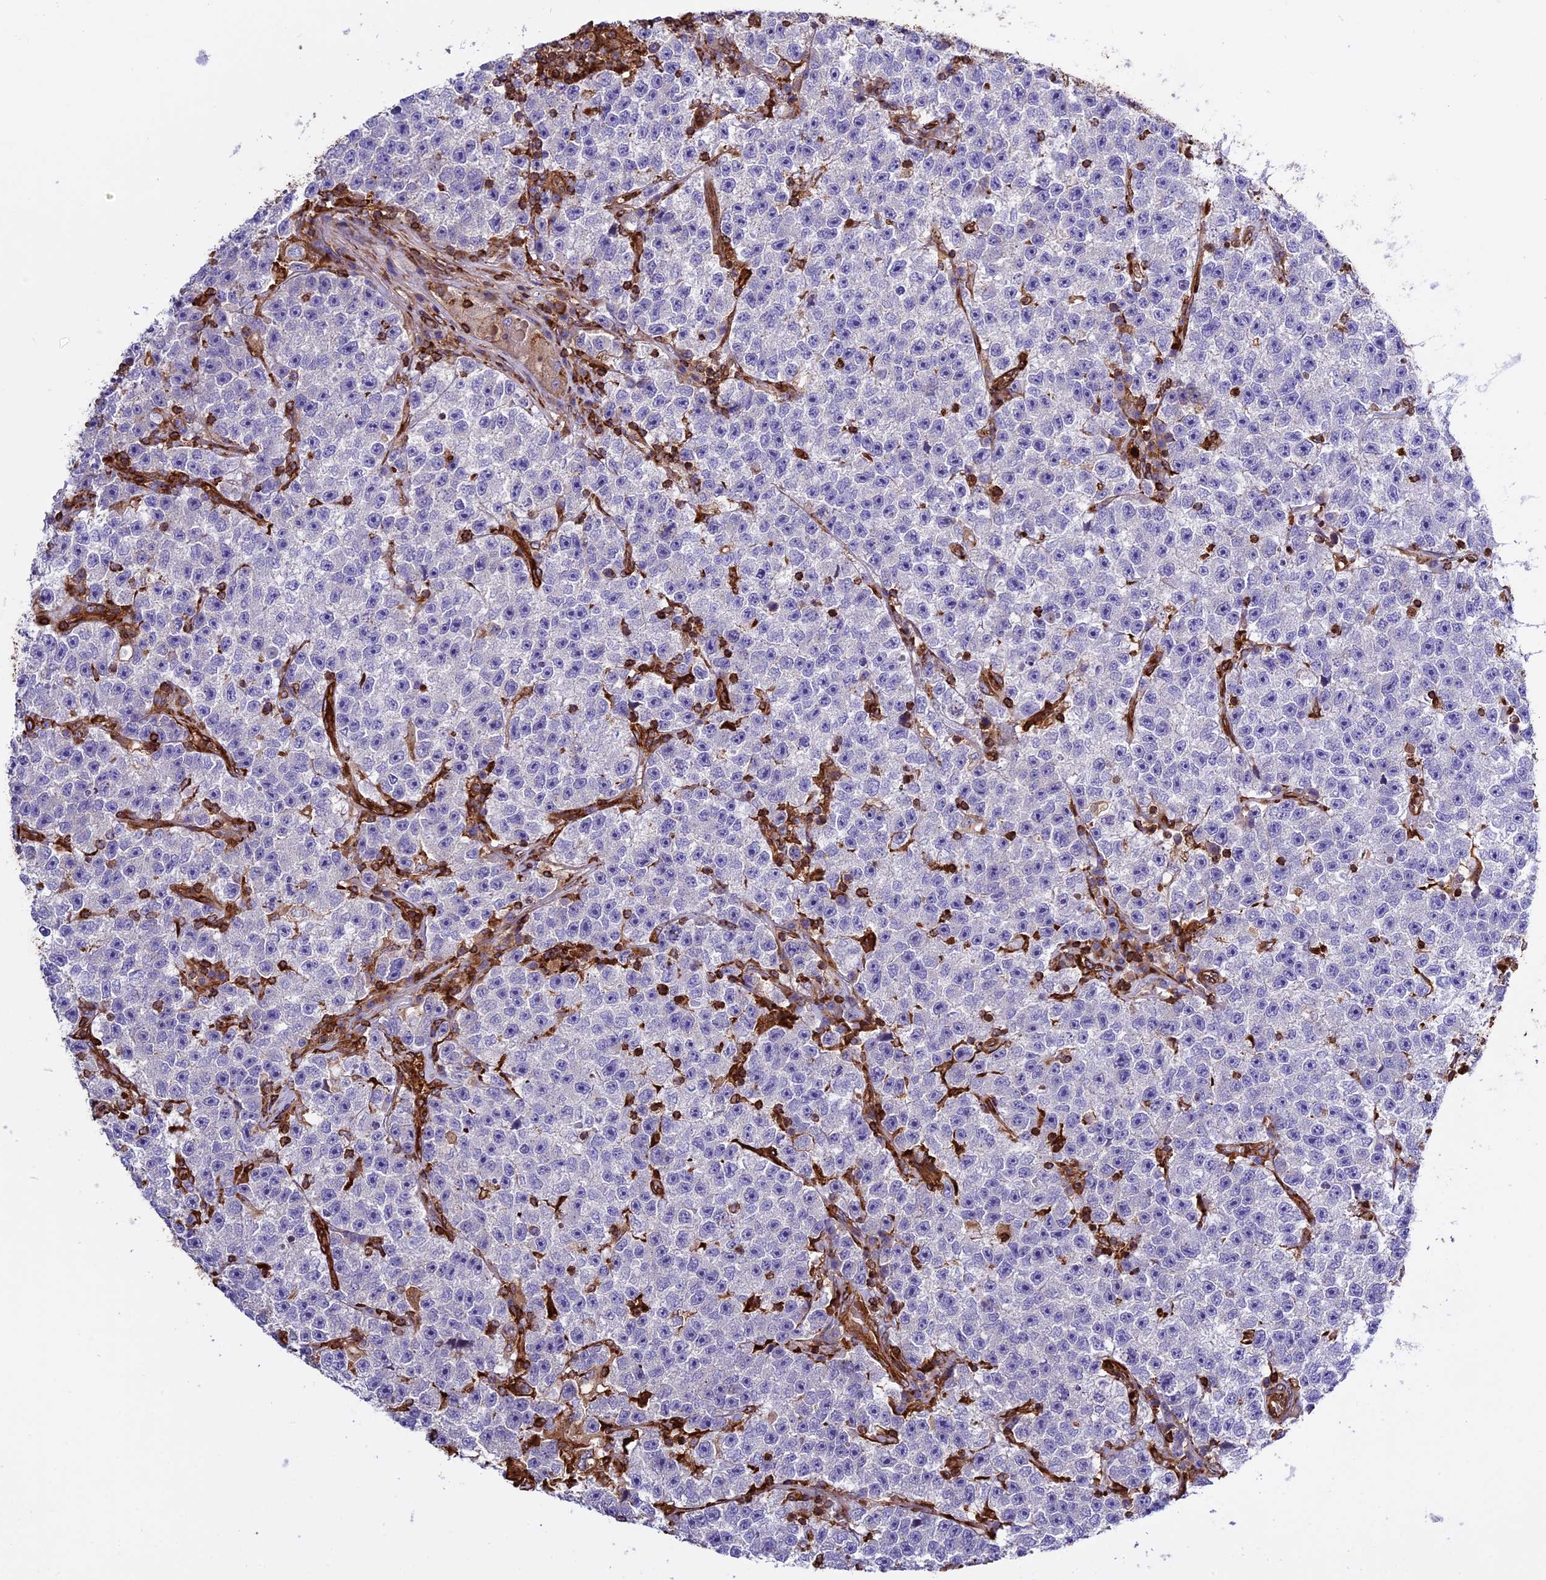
{"staining": {"intensity": "negative", "quantity": "none", "location": "none"}, "tissue": "testis cancer", "cell_type": "Tumor cells", "image_type": "cancer", "snomed": [{"axis": "morphology", "description": "Seminoma, NOS"}, {"axis": "topography", "description": "Testis"}], "caption": "High power microscopy photomicrograph of an immunohistochemistry histopathology image of testis cancer, revealing no significant expression in tumor cells.", "gene": "CD99L2", "patient": {"sex": "male", "age": 22}}